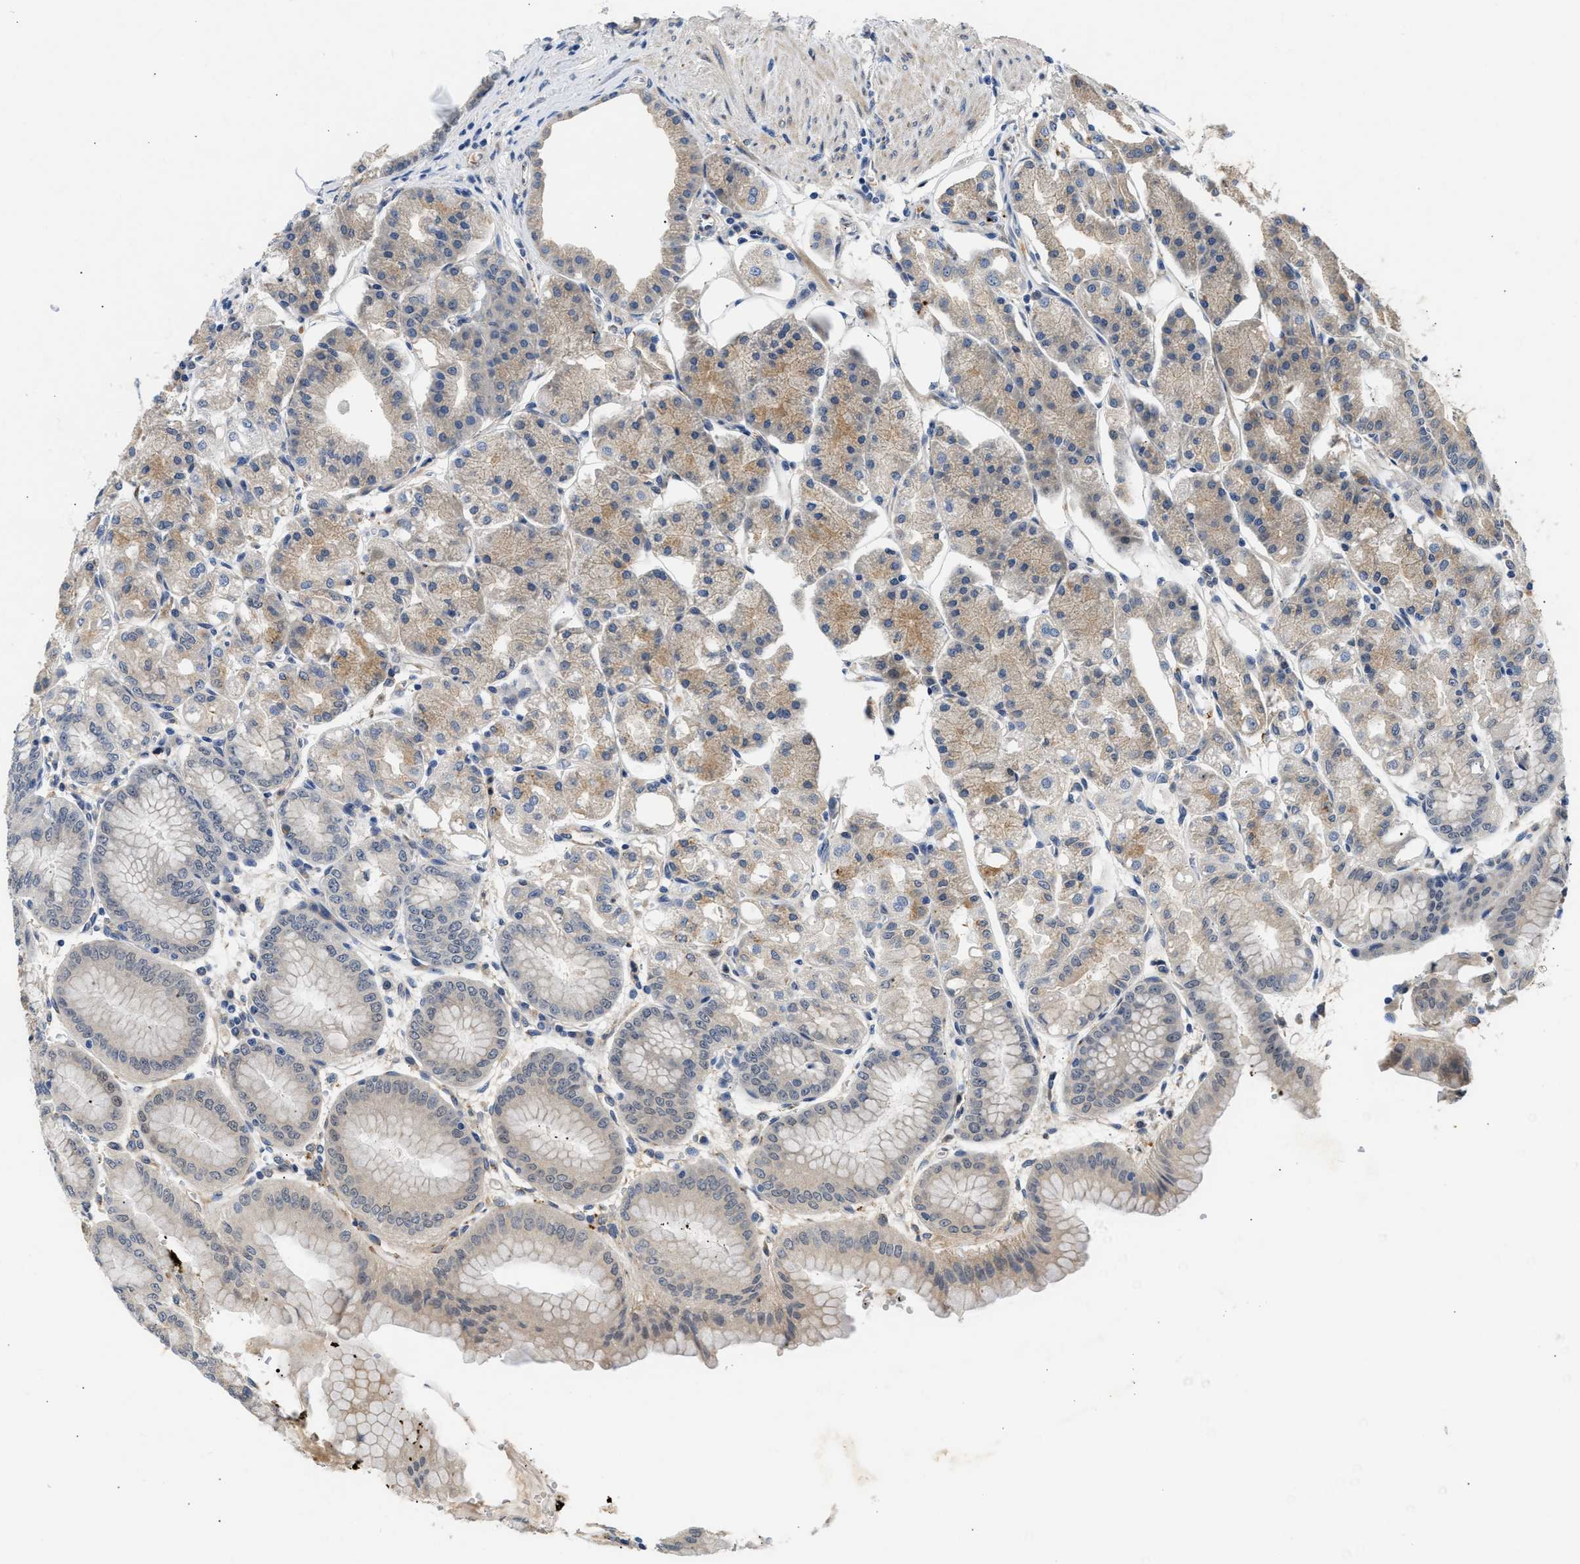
{"staining": {"intensity": "weak", "quantity": "25%-75%", "location": "cytoplasmic/membranous"}, "tissue": "stomach", "cell_type": "Glandular cells", "image_type": "normal", "snomed": [{"axis": "morphology", "description": "Normal tissue, NOS"}, {"axis": "topography", "description": "Stomach, lower"}], "caption": "Immunohistochemistry (IHC) photomicrograph of unremarkable stomach: human stomach stained using immunohistochemistry displays low levels of weak protein expression localized specifically in the cytoplasmic/membranous of glandular cells, appearing as a cytoplasmic/membranous brown color.", "gene": "PPM1L", "patient": {"sex": "male", "age": 71}}